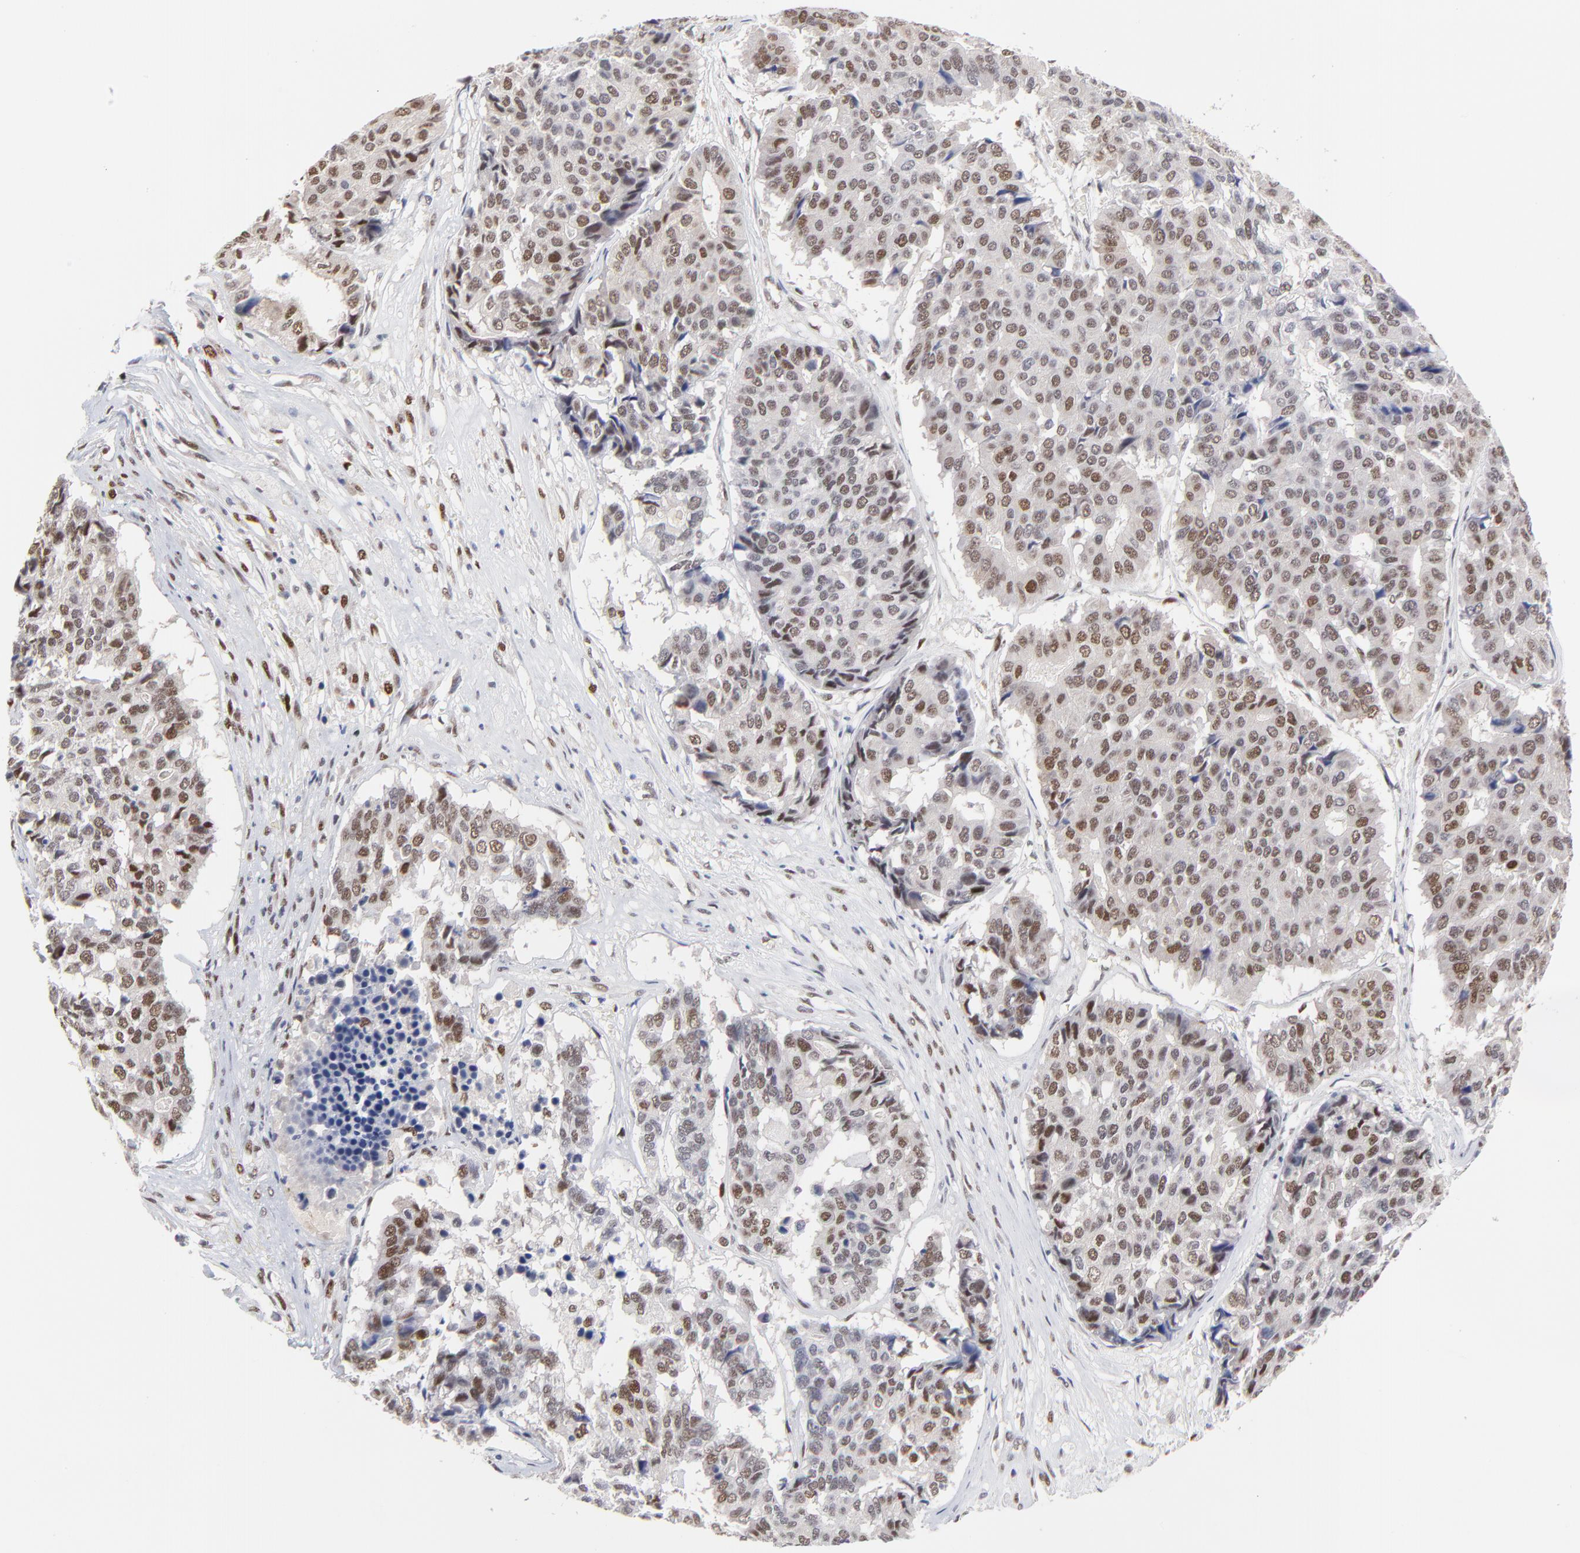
{"staining": {"intensity": "moderate", "quantity": "25%-75%", "location": "nuclear"}, "tissue": "pancreatic cancer", "cell_type": "Tumor cells", "image_type": "cancer", "snomed": [{"axis": "morphology", "description": "Adenocarcinoma, NOS"}, {"axis": "topography", "description": "Pancreas"}], "caption": "Pancreatic cancer tissue reveals moderate nuclear expression in about 25%-75% of tumor cells, visualized by immunohistochemistry.", "gene": "OGFOD1", "patient": {"sex": "male", "age": 50}}